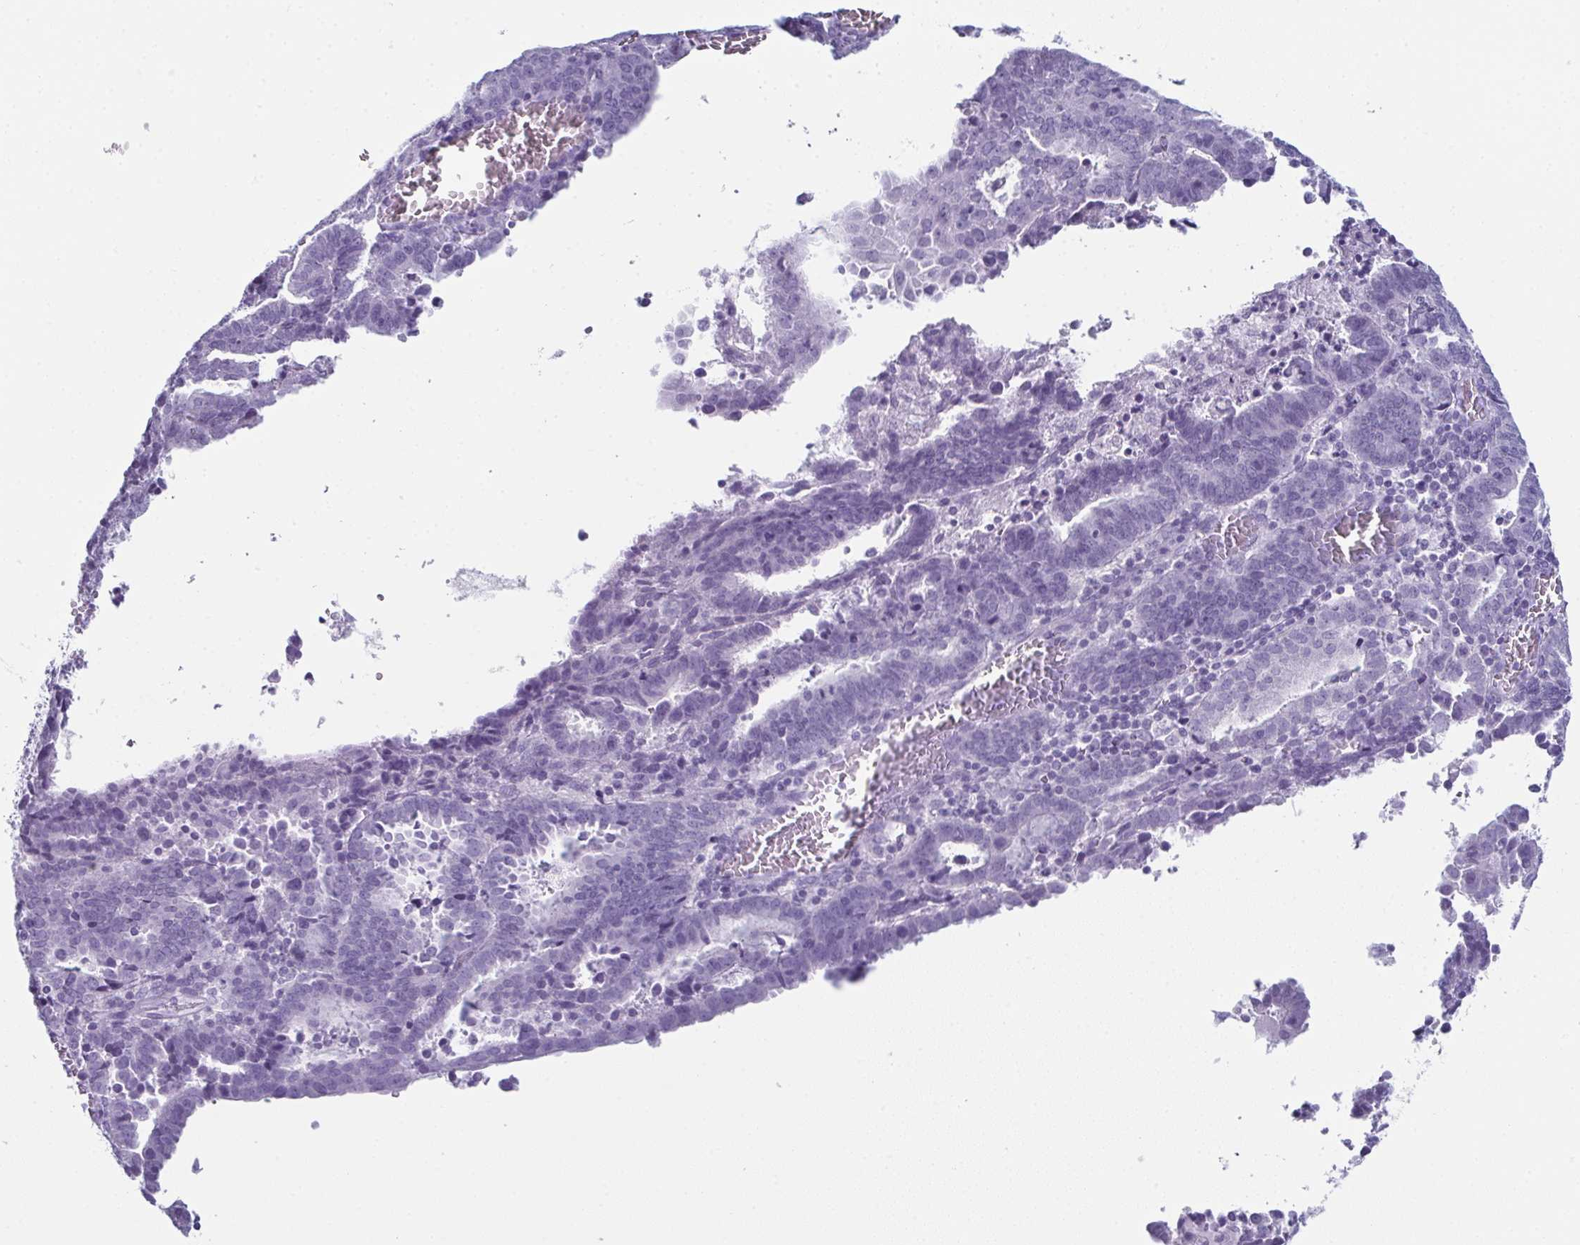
{"staining": {"intensity": "negative", "quantity": "none", "location": "none"}, "tissue": "endometrial cancer", "cell_type": "Tumor cells", "image_type": "cancer", "snomed": [{"axis": "morphology", "description": "Adenocarcinoma, NOS"}, {"axis": "topography", "description": "Uterus"}], "caption": "Immunohistochemical staining of endometrial adenocarcinoma shows no significant staining in tumor cells.", "gene": "ENKUR", "patient": {"sex": "female", "age": 83}}